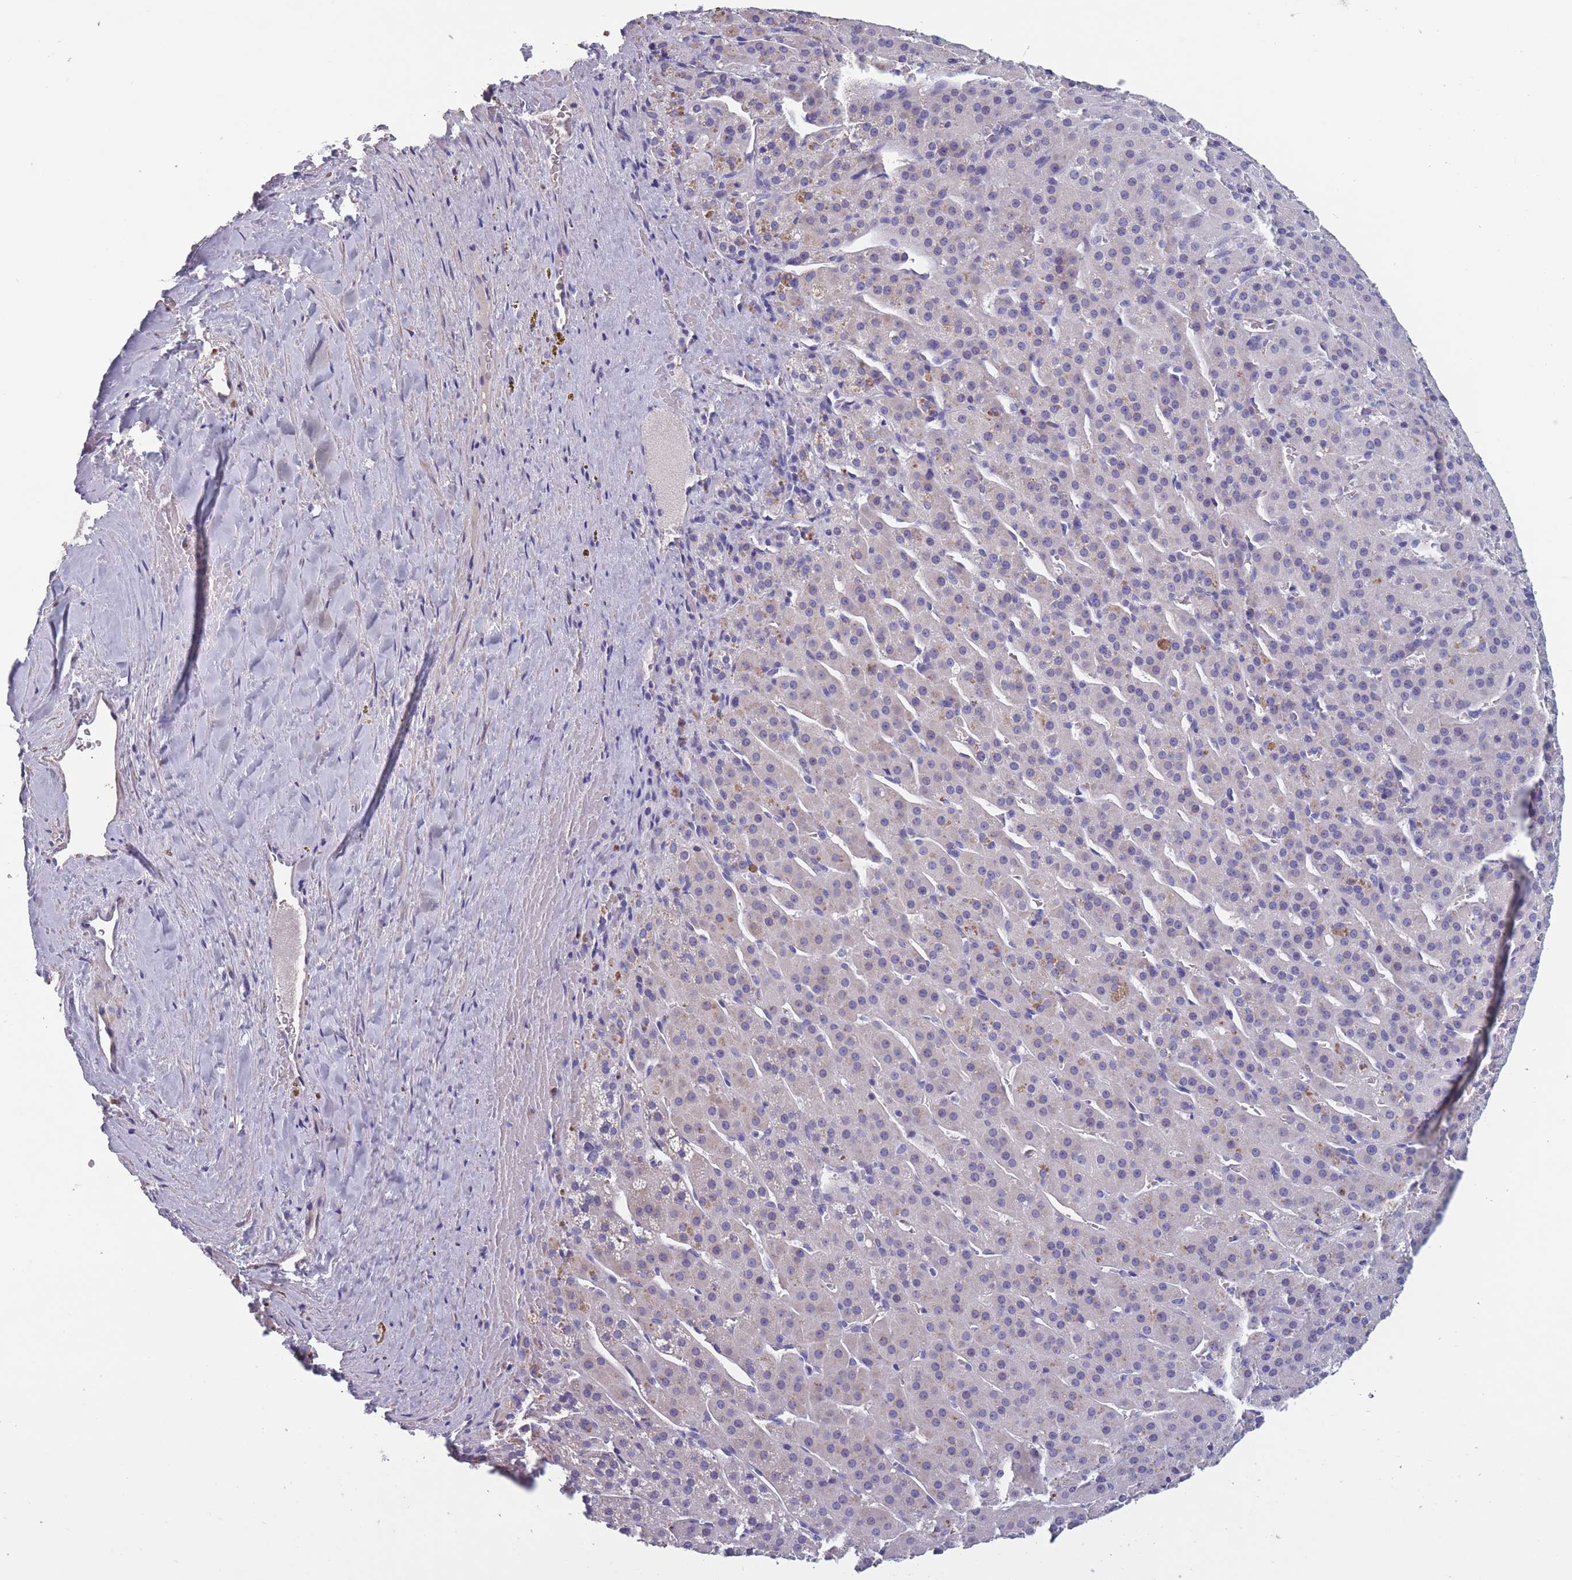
{"staining": {"intensity": "weak", "quantity": "<25%", "location": "cytoplasmic/membranous"}, "tissue": "adrenal gland", "cell_type": "Glandular cells", "image_type": "normal", "snomed": [{"axis": "morphology", "description": "Normal tissue, NOS"}, {"axis": "topography", "description": "Adrenal gland"}], "caption": "Immunohistochemical staining of unremarkable human adrenal gland exhibits no significant staining in glandular cells. The staining was performed using DAB to visualize the protein expression in brown, while the nuclei were stained in blue with hematoxylin (Magnification: 20x).", "gene": "OR4C5", "patient": {"sex": "female", "age": 41}}